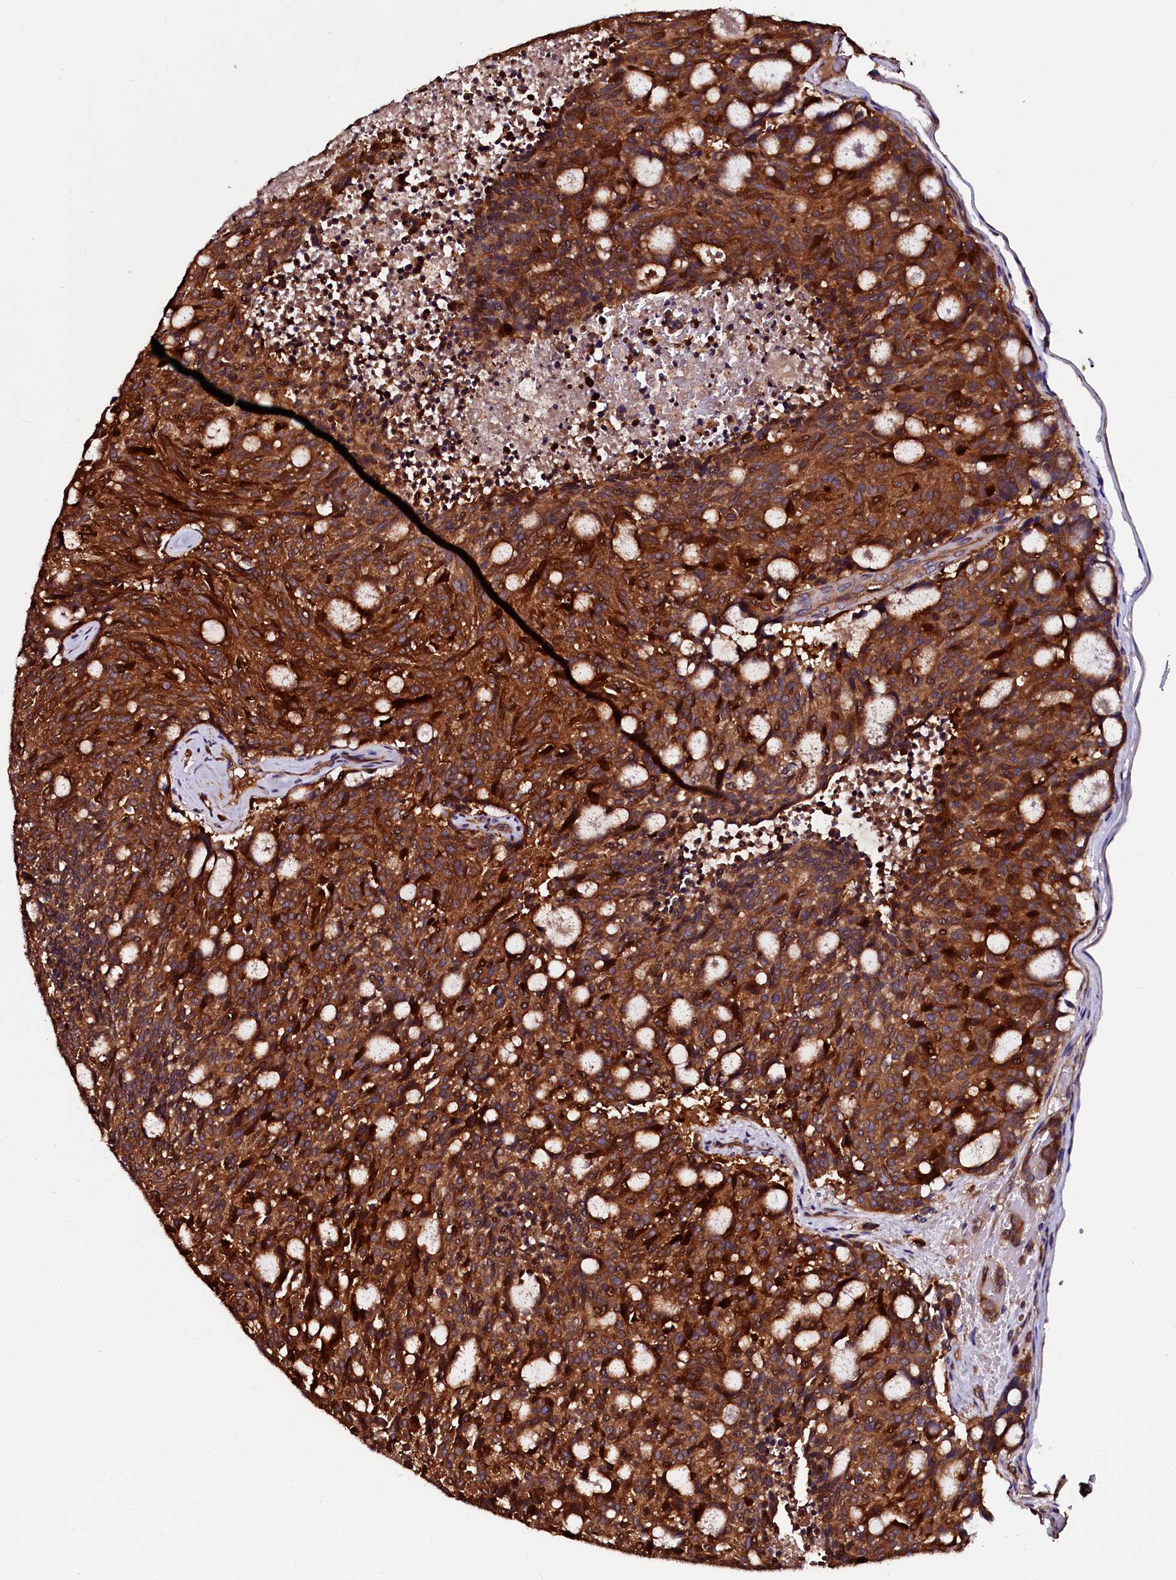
{"staining": {"intensity": "strong", "quantity": ">75%", "location": "cytoplasmic/membranous"}, "tissue": "carcinoid", "cell_type": "Tumor cells", "image_type": "cancer", "snomed": [{"axis": "morphology", "description": "Carcinoid, malignant, NOS"}, {"axis": "topography", "description": "Pancreas"}], "caption": "Tumor cells demonstrate high levels of strong cytoplasmic/membranous expression in about >75% of cells in carcinoid.", "gene": "APPL2", "patient": {"sex": "female", "age": 54}}